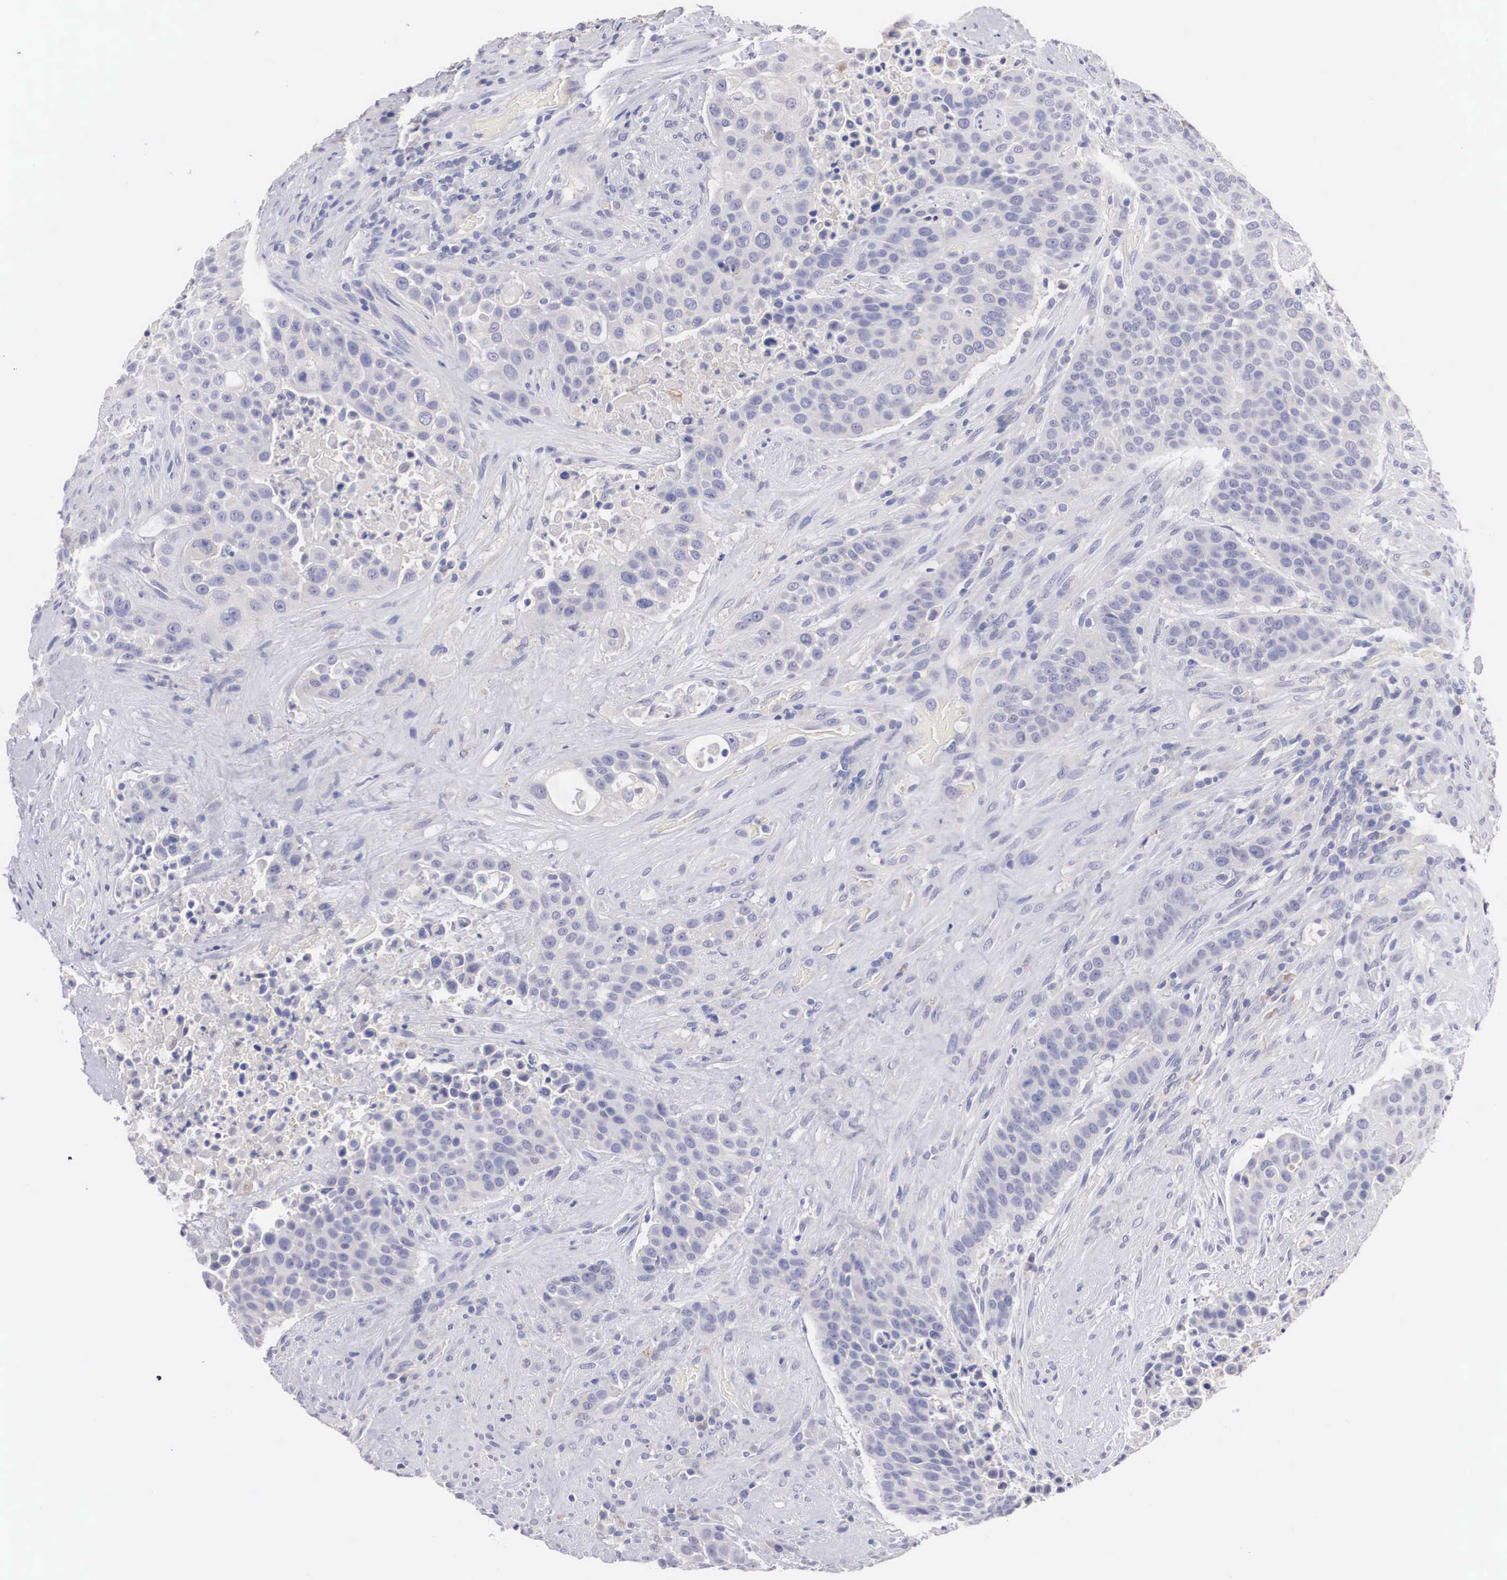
{"staining": {"intensity": "weak", "quantity": ">75%", "location": "cytoplasmic/membranous"}, "tissue": "urothelial cancer", "cell_type": "Tumor cells", "image_type": "cancer", "snomed": [{"axis": "morphology", "description": "Urothelial carcinoma, High grade"}, {"axis": "topography", "description": "Urinary bladder"}], "caption": "An IHC photomicrograph of neoplastic tissue is shown. Protein staining in brown labels weak cytoplasmic/membranous positivity in urothelial cancer within tumor cells.", "gene": "ABHD4", "patient": {"sex": "male", "age": 74}}